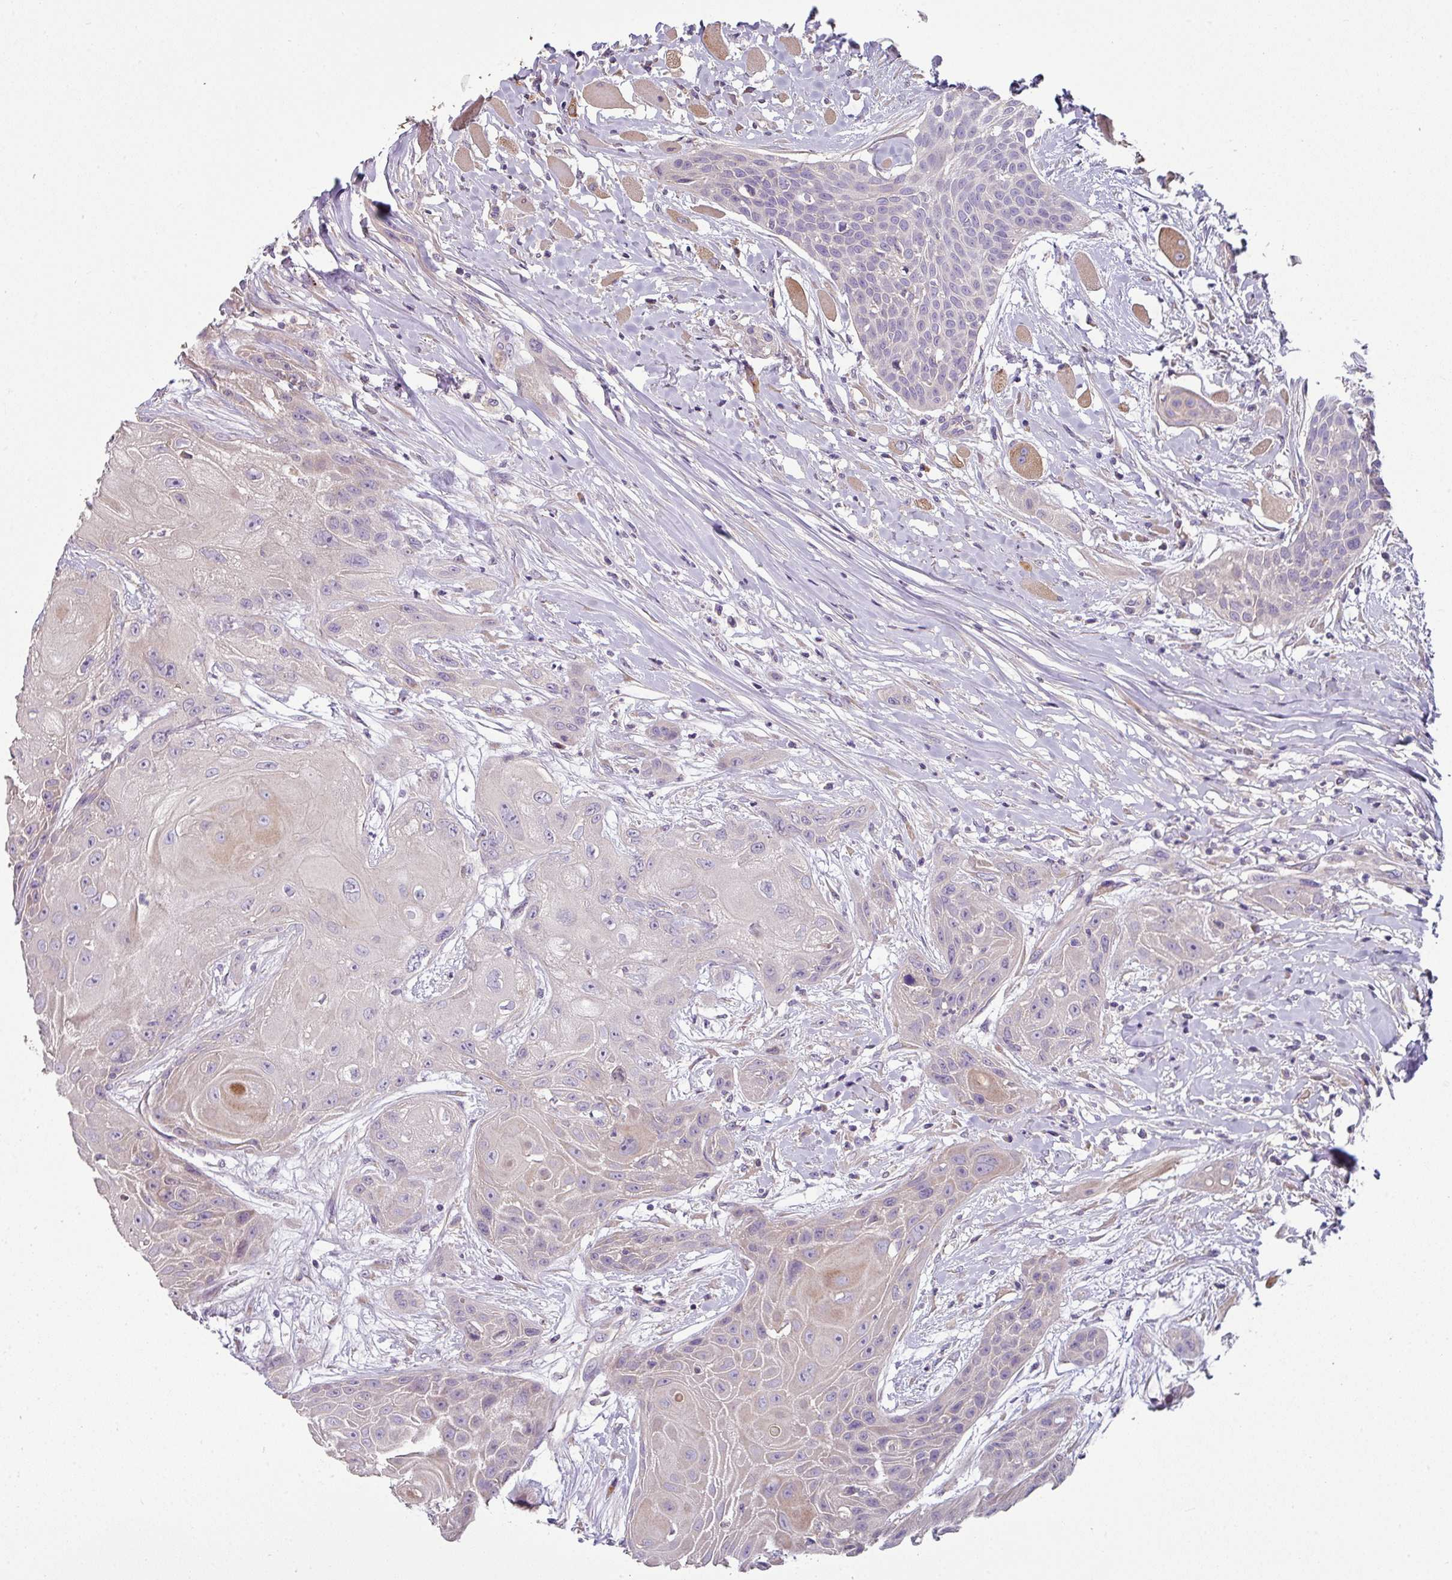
{"staining": {"intensity": "weak", "quantity": "<25%", "location": "cytoplasmic/membranous"}, "tissue": "head and neck cancer", "cell_type": "Tumor cells", "image_type": "cancer", "snomed": [{"axis": "morphology", "description": "Squamous cell carcinoma, NOS"}, {"axis": "topography", "description": "Head-Neck"}], "caption": "There is no significant expression in tumor cells of head and neck cancer (squamous cell carcinoma).", "gene": "LRRC9", "patient": {"sex": "female", "age": 73}}